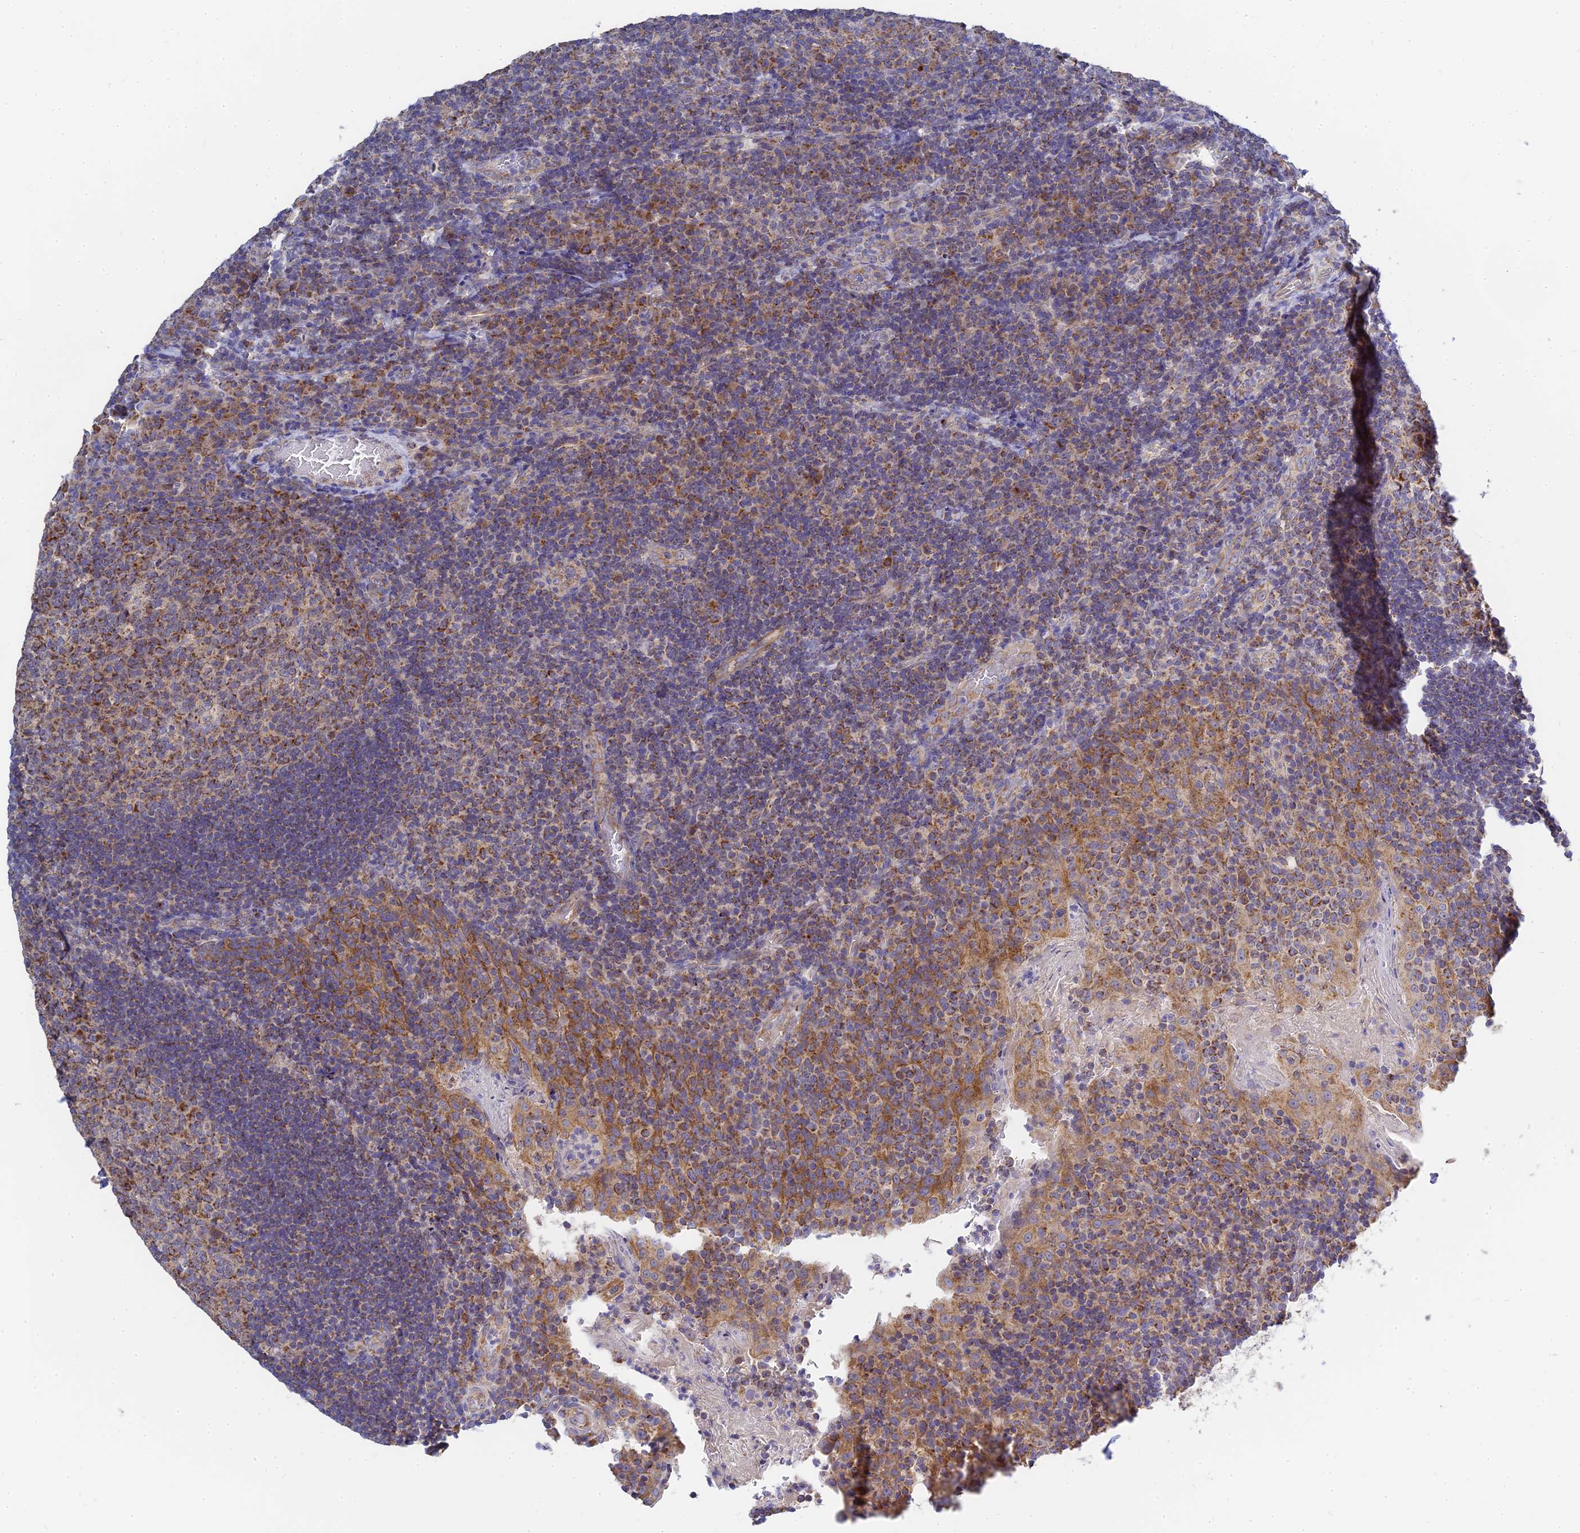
{"staining": {"intensity": "moderate", "quantity": ">75%", "location": "cytoplasmic/membranous"}, "tissue": "tonsil", "cell_type": "Germinal center cells", "image_type": "normal", "snomed": [{"axis": "morphology", "description": "Normal tissue, NOS"}, {"axis": "topography", "description": "Tonsil"}], "caption": "Moderate cytoplasmic/membranous staining is present in about >75% of germinal center cells in normal tonsil. Immunohistochemistry stains the protein in brown and the nuclei are stained blue.", "gene": "MRPL15", "patient": {"sex": "male", "age": 17}}